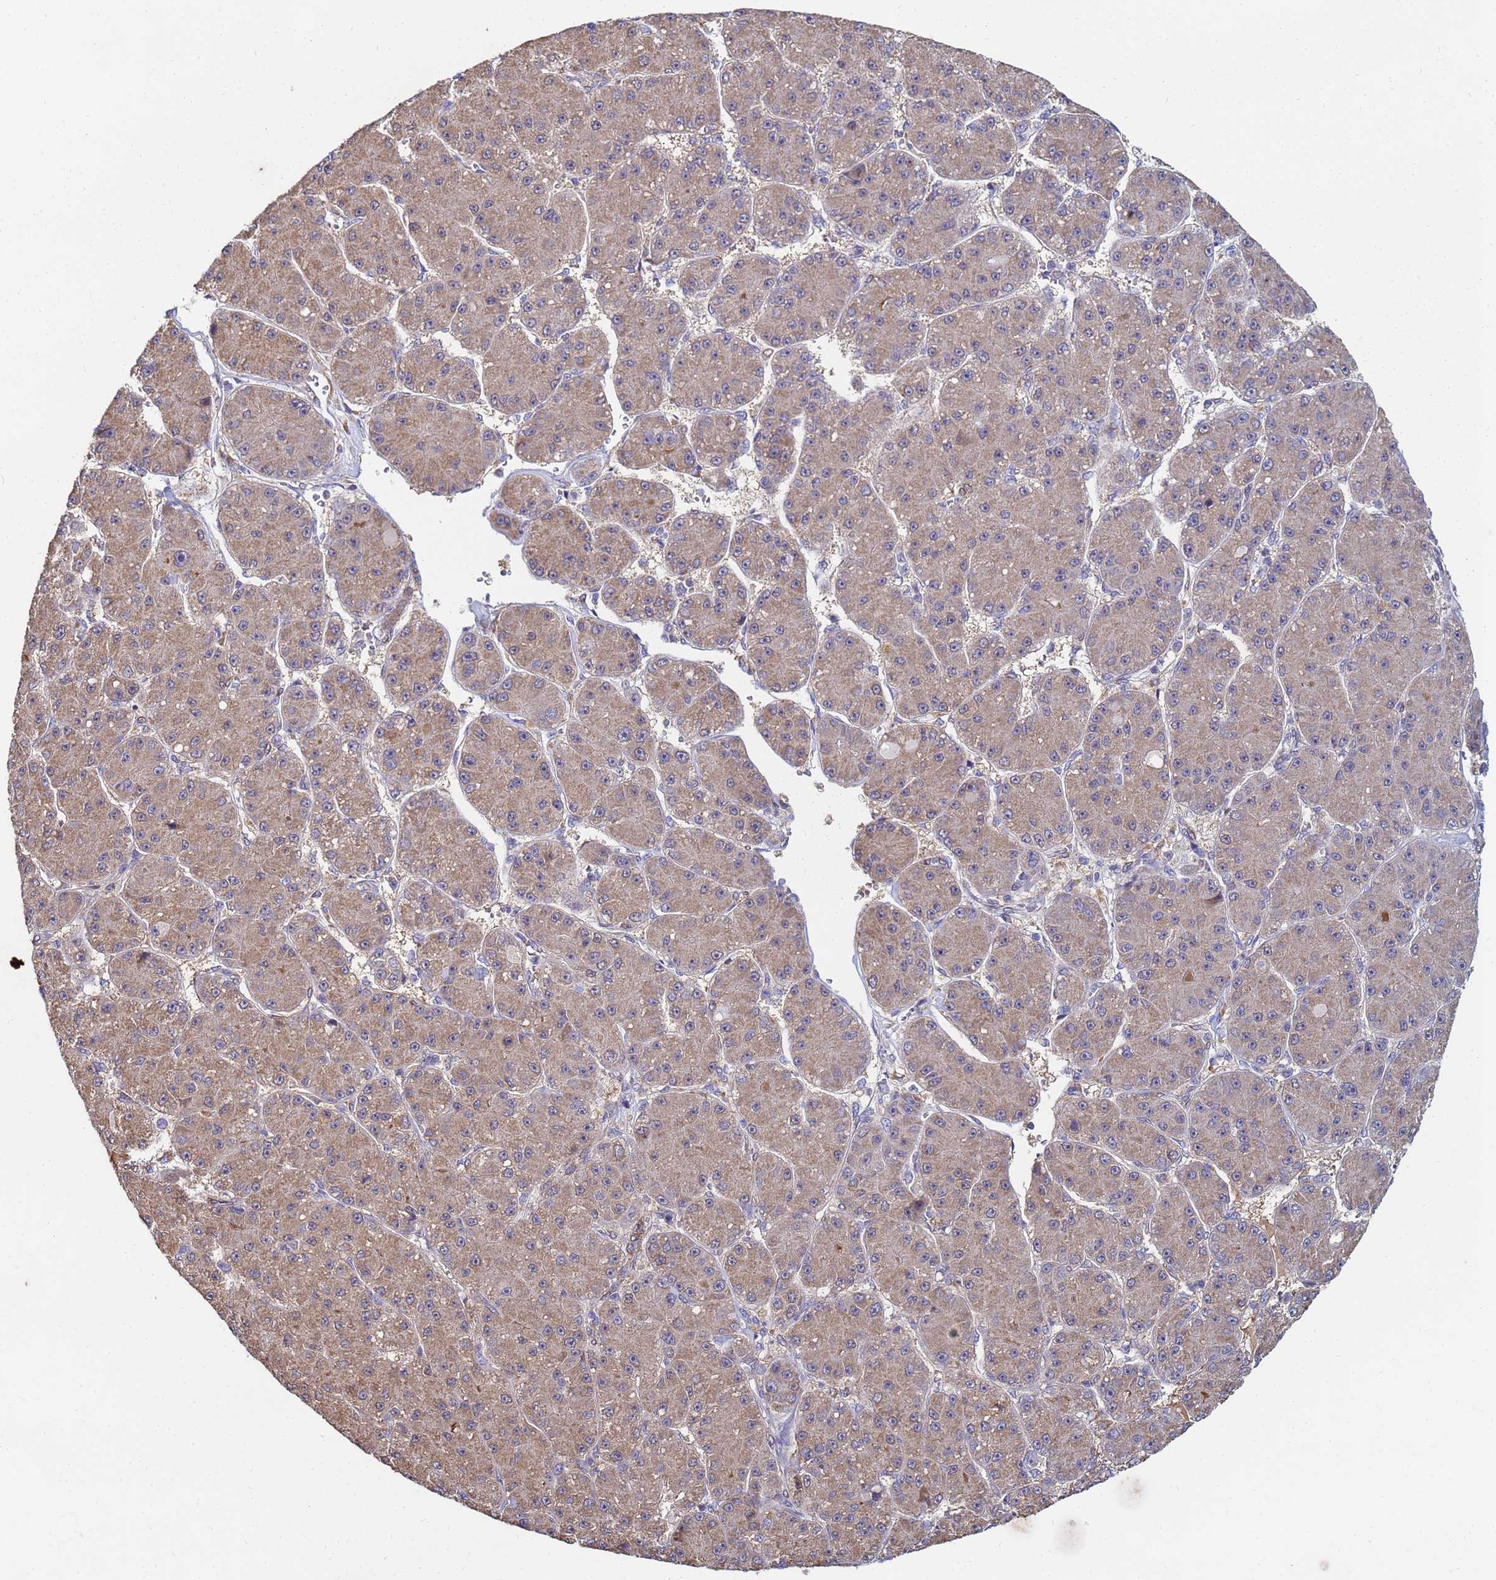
{"staining": {"intensity": "weak", "quantity": ">75%", "location": "cytoplasmic/membranous"}, "tissue": "liver cancer", "cell_type": "Tumor cells", "image_type": "cancer", "snomed": [{"axis": "morphology", "description": "Carcinoma, Hepatocellular, NOS"}, {"axis": "topography", "description": "Liver"}], "caption": "Liver cancer (hepatocellular carcinoma) stained with a protein marker displays weak staining in tumor cells.", "gene": "C5orf34", "patient": {"sex": "male", "age": 67}}